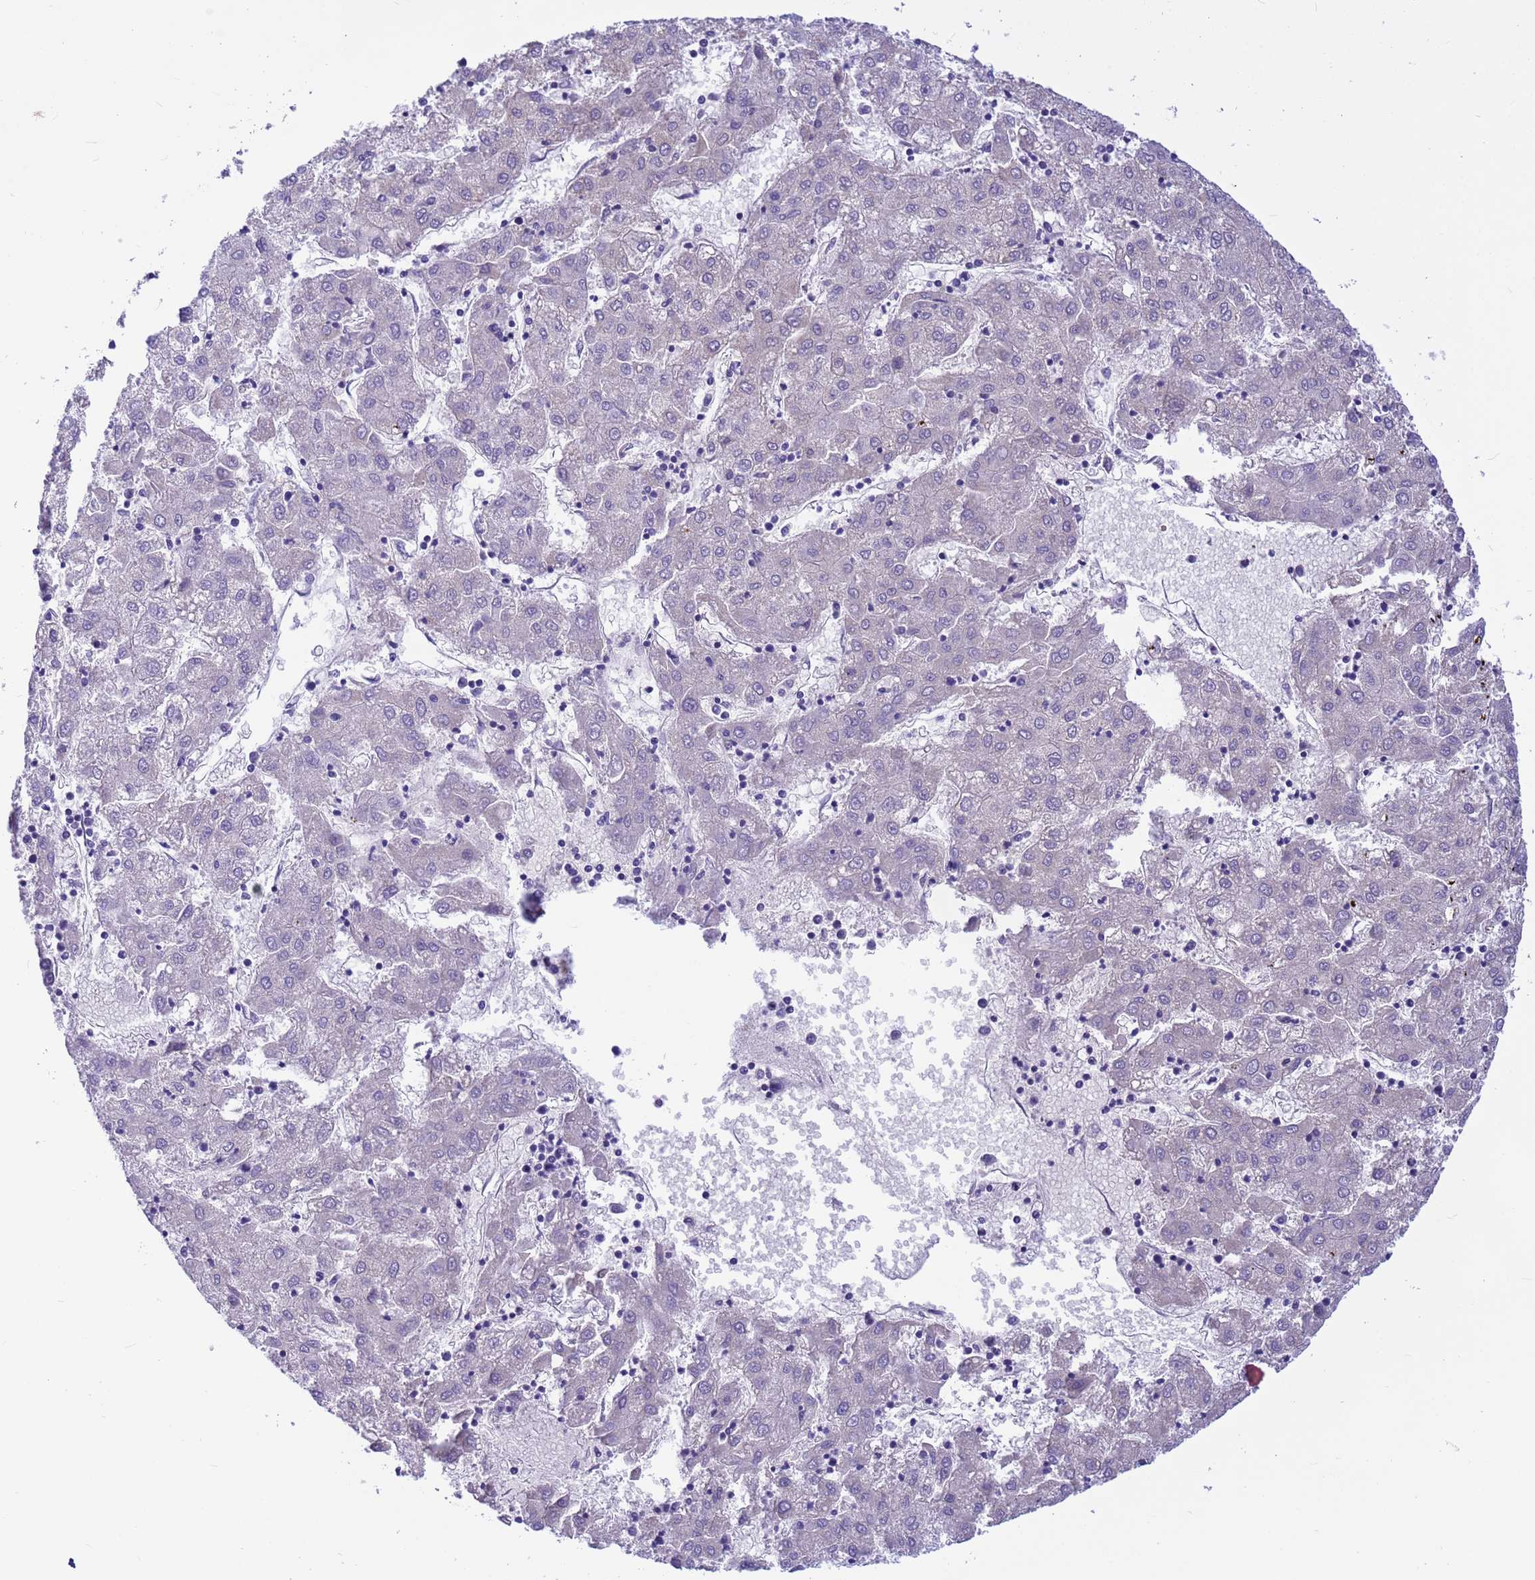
{"staining": {"intensity": "negative", "quantity": "none", "location": "none"}, "tissue": "liver cancer", "cell_type": "Tumor cells", "image_type": "cancer", "snomed": [{"axis": "morphology", "description": "Carcinoma, Hepatocellular, NOS"}, {"axis": "topography", "description": "Liver"}], "caption": "Tumor cells show no significant staining in liver cancer.", "gene": "PPP2CB", "patient": {"sex": "male", "age": 72}}